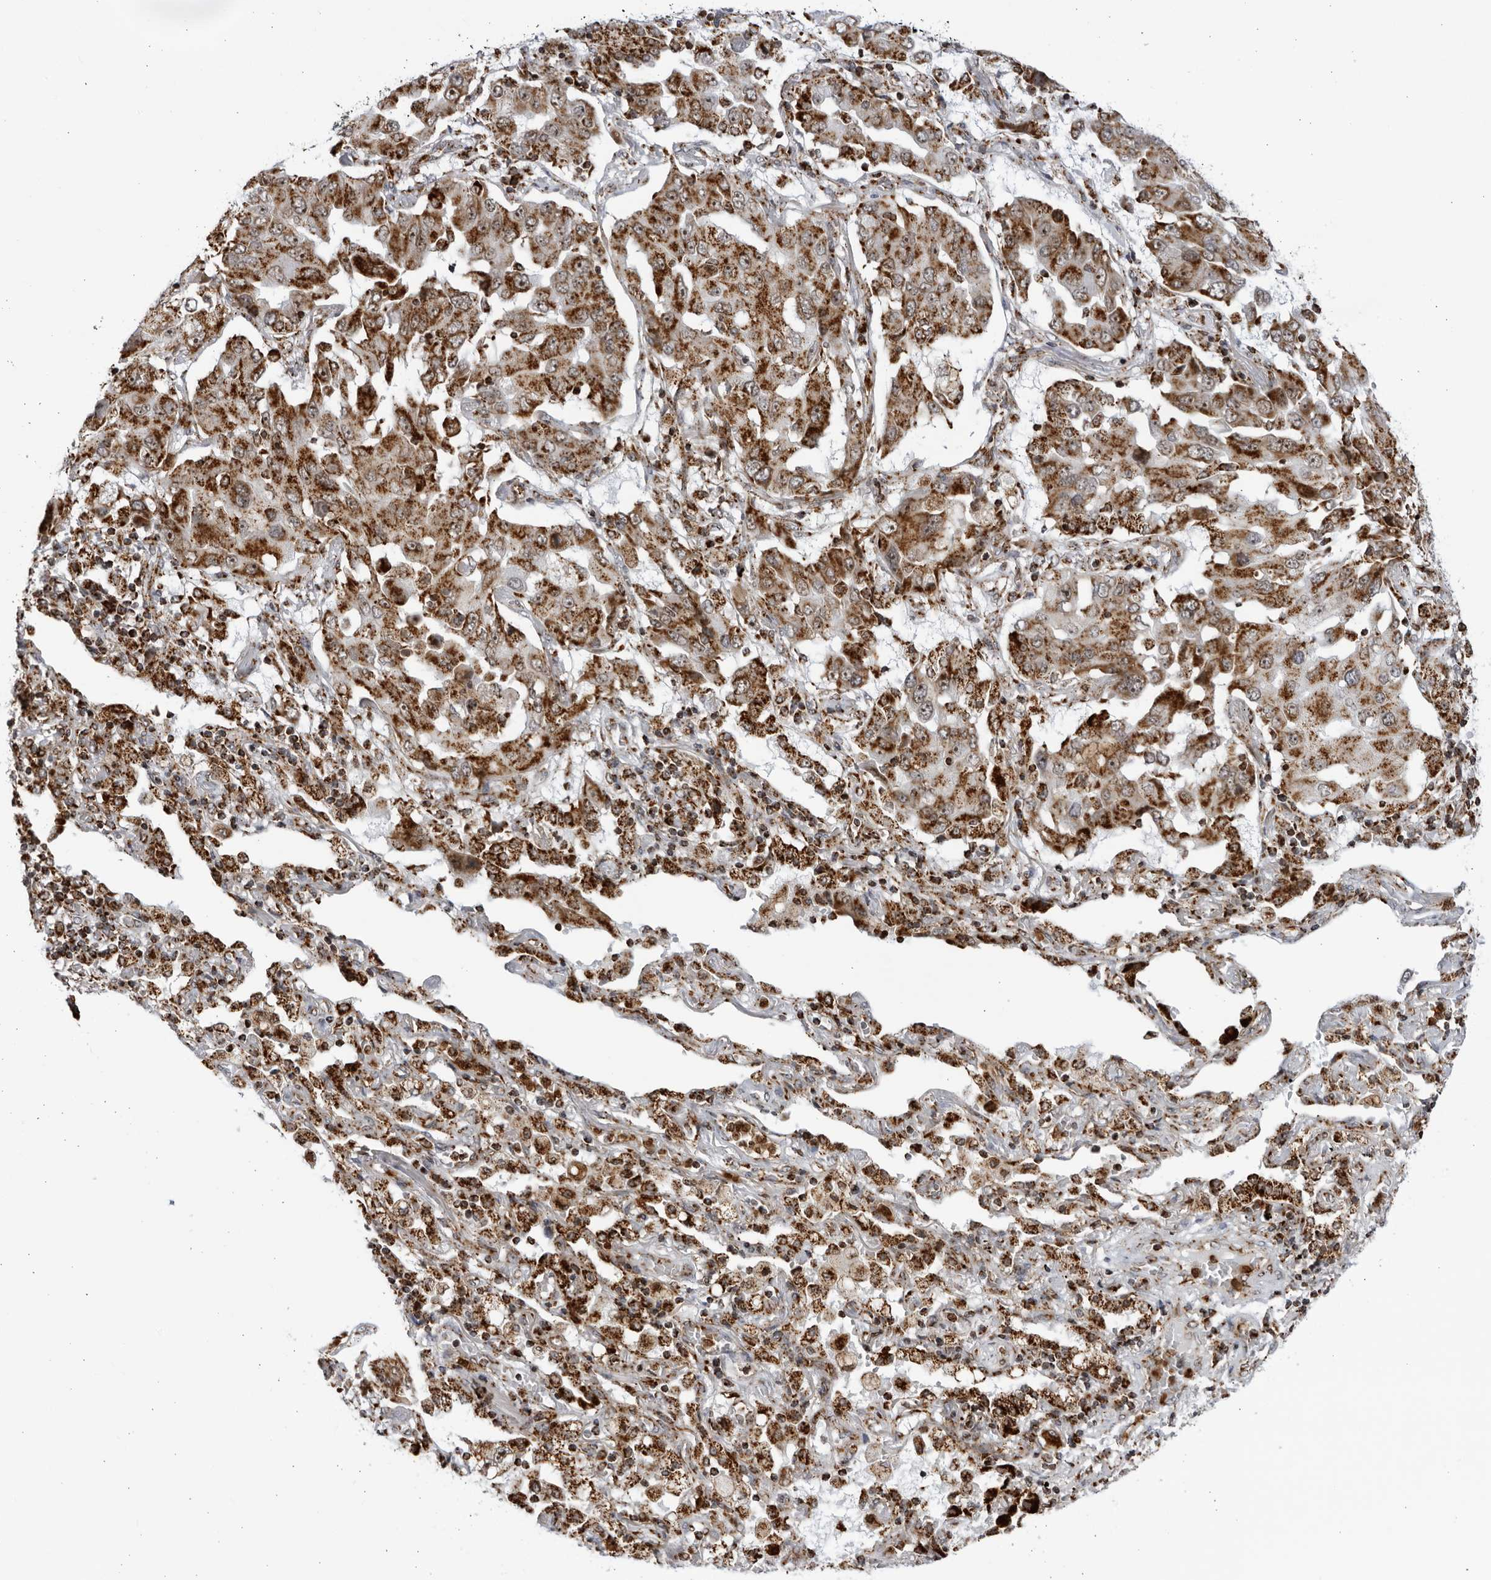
{"staining": {"intensity": "strong", "quantity": ">75%", "location": "cytoplasmic/membranous,nuclear"}, "tissue": "lung cancer", "cell_type": "Tumor cells", "image_type": "cancer", "snomed": [{"axis": "morphology", "description": "Adenocarcinoma, NOS"}, {"axis": "topography", "description": "Lung"}], "caption": "Immunohistochemical staining of lung adenocarcinoma reveals high levels of strong cytoplasmic/membranous and nuclear protein positivity in approximately >75% of tumor cells.", "gene": "RBM34", "patient": {"sex": "female", "age": 65}}